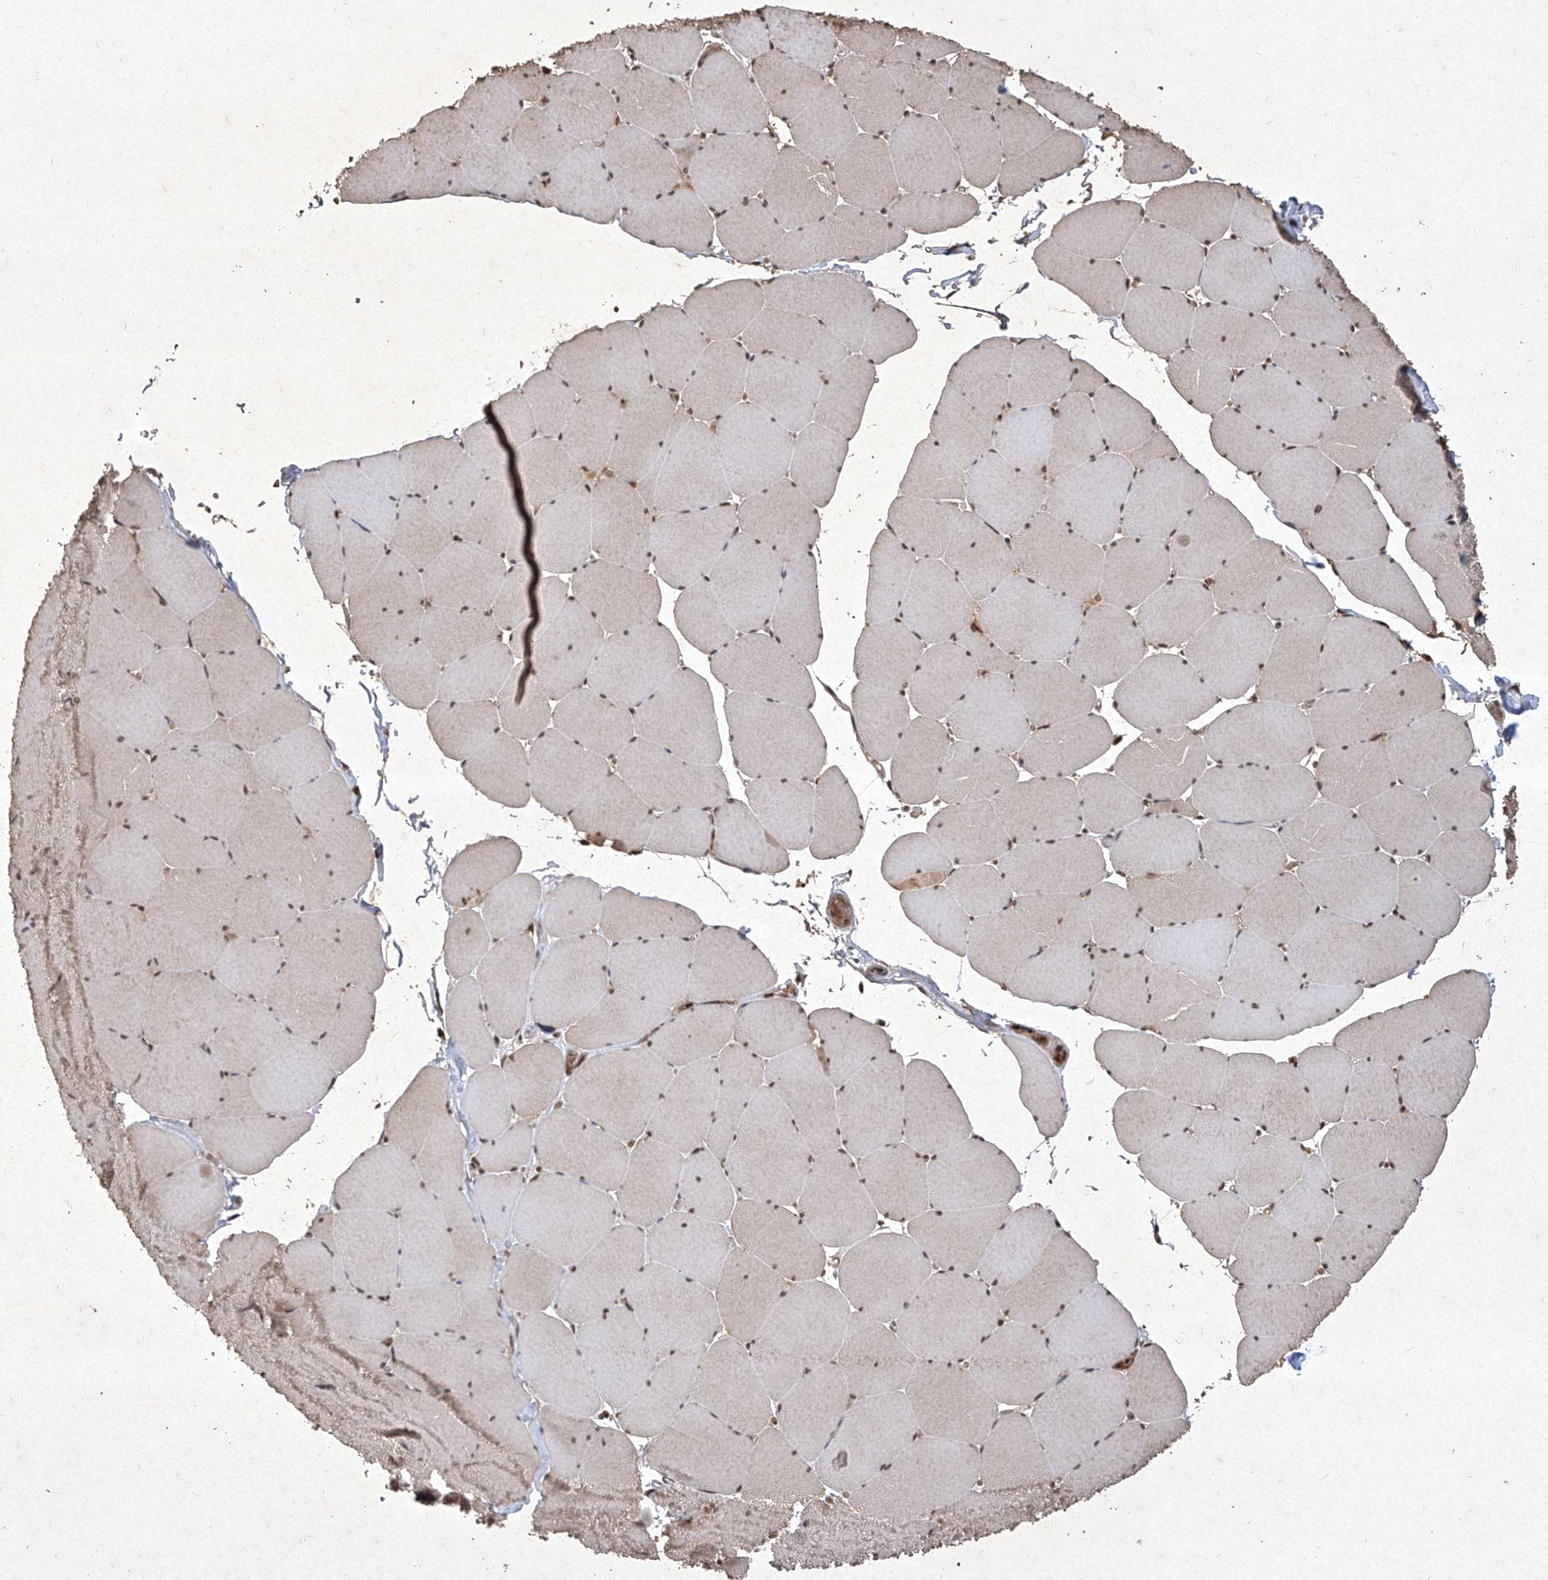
{"staining": {"intensity": "moderate", "quantity": "25%-75%", "location": "cytoplasmic/membranous,nuclear"}, "tissue": "skeletal muscle", "cell_type": "Myocytes", "image_type": "normal", "snomed": [{"axis": "morphology", "description": "Normal tissue, NOS"}, {"axis": "topography", "description": "Skeletal muscle"}, {"axis": "topography", "description": "Head-Neck"}], "caption": "A high-resolution photomicrograph shows immunohistochemistry staining of benign skeletal muscle, which displays moderate cytoplasmic/membranous,nuclear positivity in approximately 25%-75% of myocytes.", "gene": "IRF2", "patient": {"sex": "male", "age": 66}}